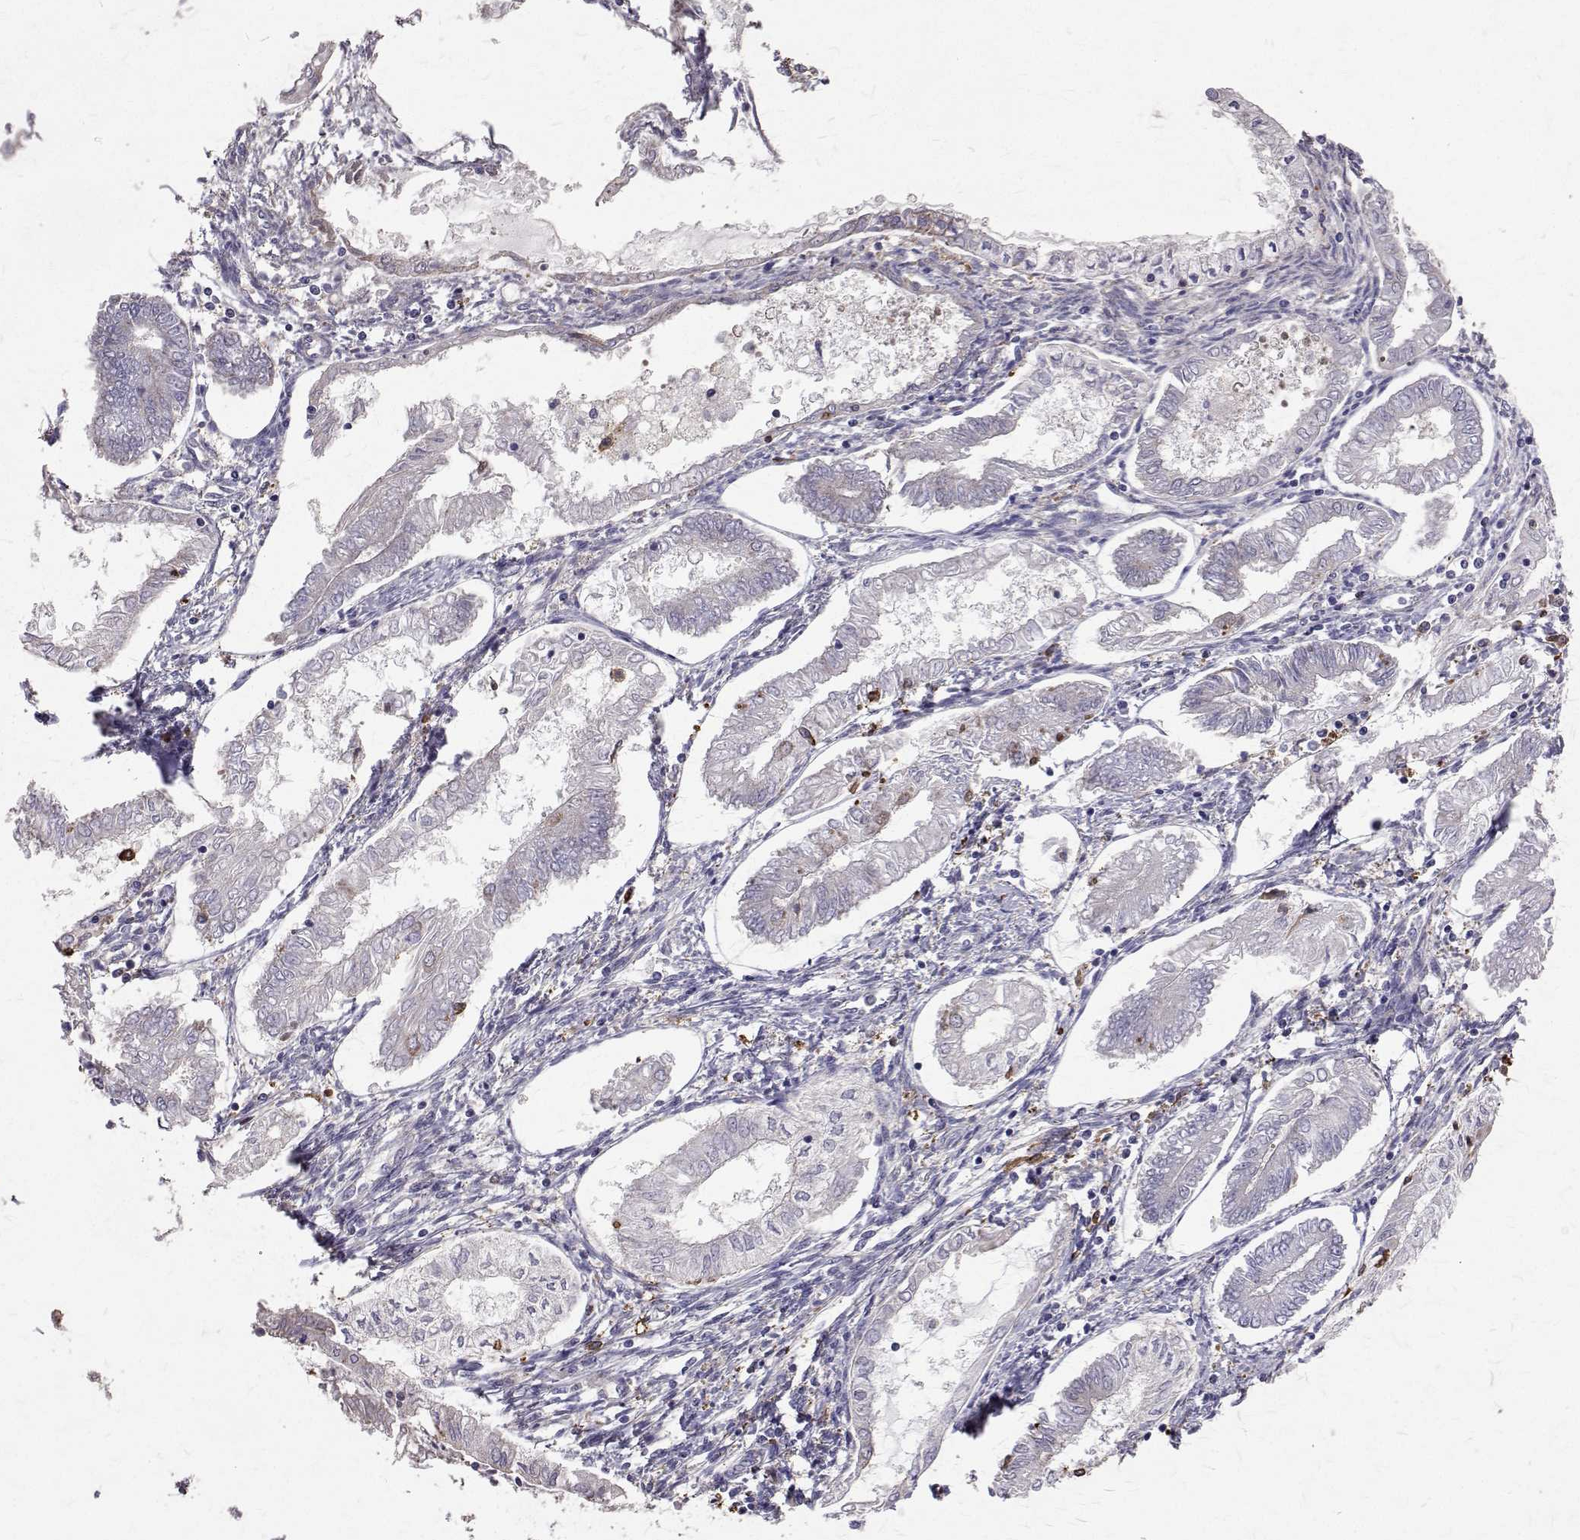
{"staining": {"intensity": "negative", "quantity": "none", "location": "none"}, "tissue": "endometrial cancer", "cell_type": "Tumor cells", "image_type": "cancer", "snomed": [{"axis": "morphology", "description": "Adenocarcinoma, NOS"}, {"axis": "topography", "description": "Endometrium"}], "caption": "Immunohistochemistry (IHC) histopathology image of human adenocarcinoma (endometrial) stained for a protein (brown), which displays no expression in tumor cells.", "gene": "CCDC89", "patient": {"sex": "female", "age": 68}}